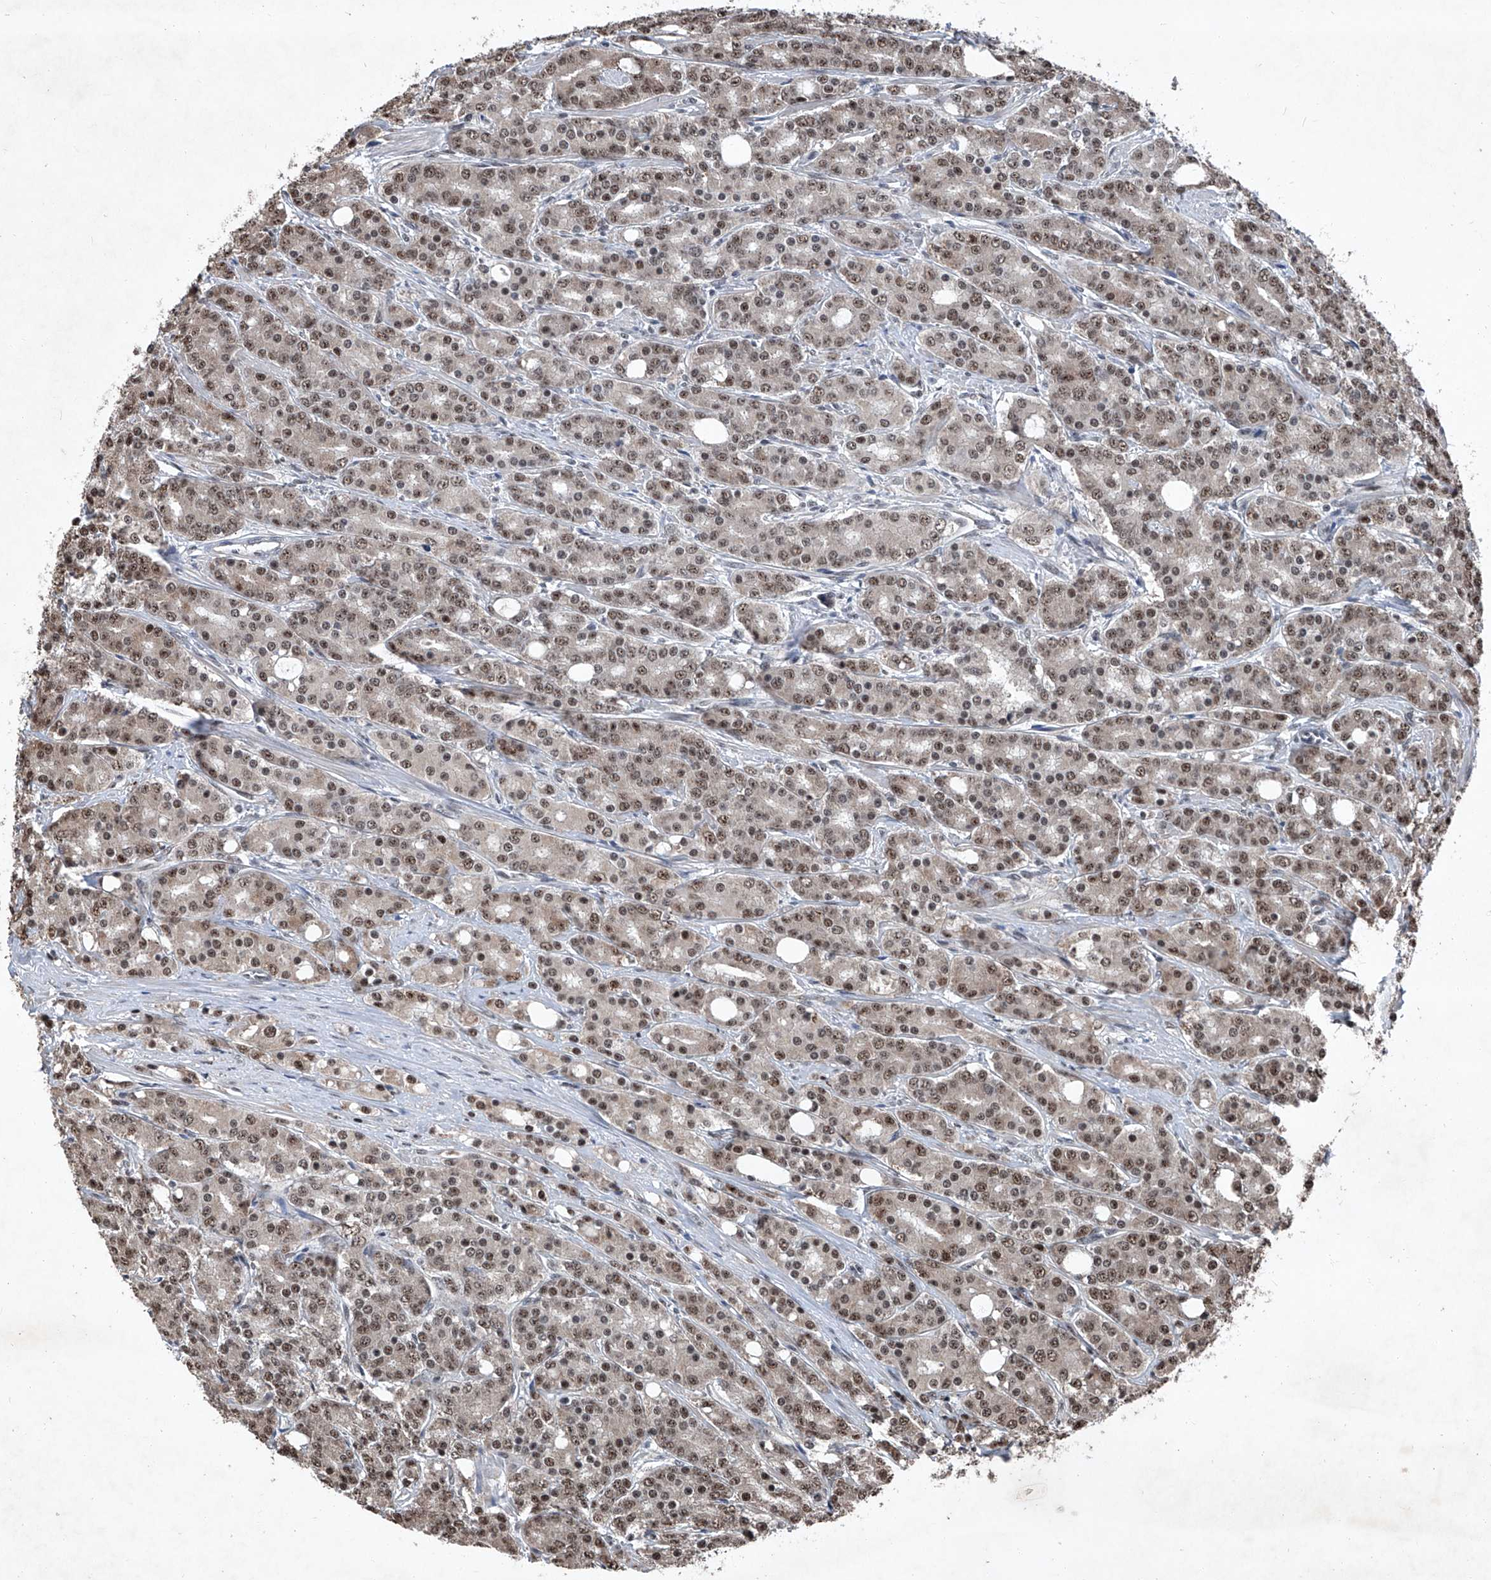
{"staining": {"intensity": "moderate", "quantity": ">75%", "location": "nuclear"}, "tissue": "prostate cancer", "cell_type": "Tumor cells", "image_type": "cancer", "snomed": [{"axis": "morphology", "description": "Adenocarcinoma, High grade"}, {"axis": "topography", "description": "Prostate"}], "caption": "Protein analysis of prostate cancer tissue demonstrates moderate nuclear staining in approximately >75% of tumor cells.", "gene": "DDX39B", "patient": {"sex": "male", "age": 62}}